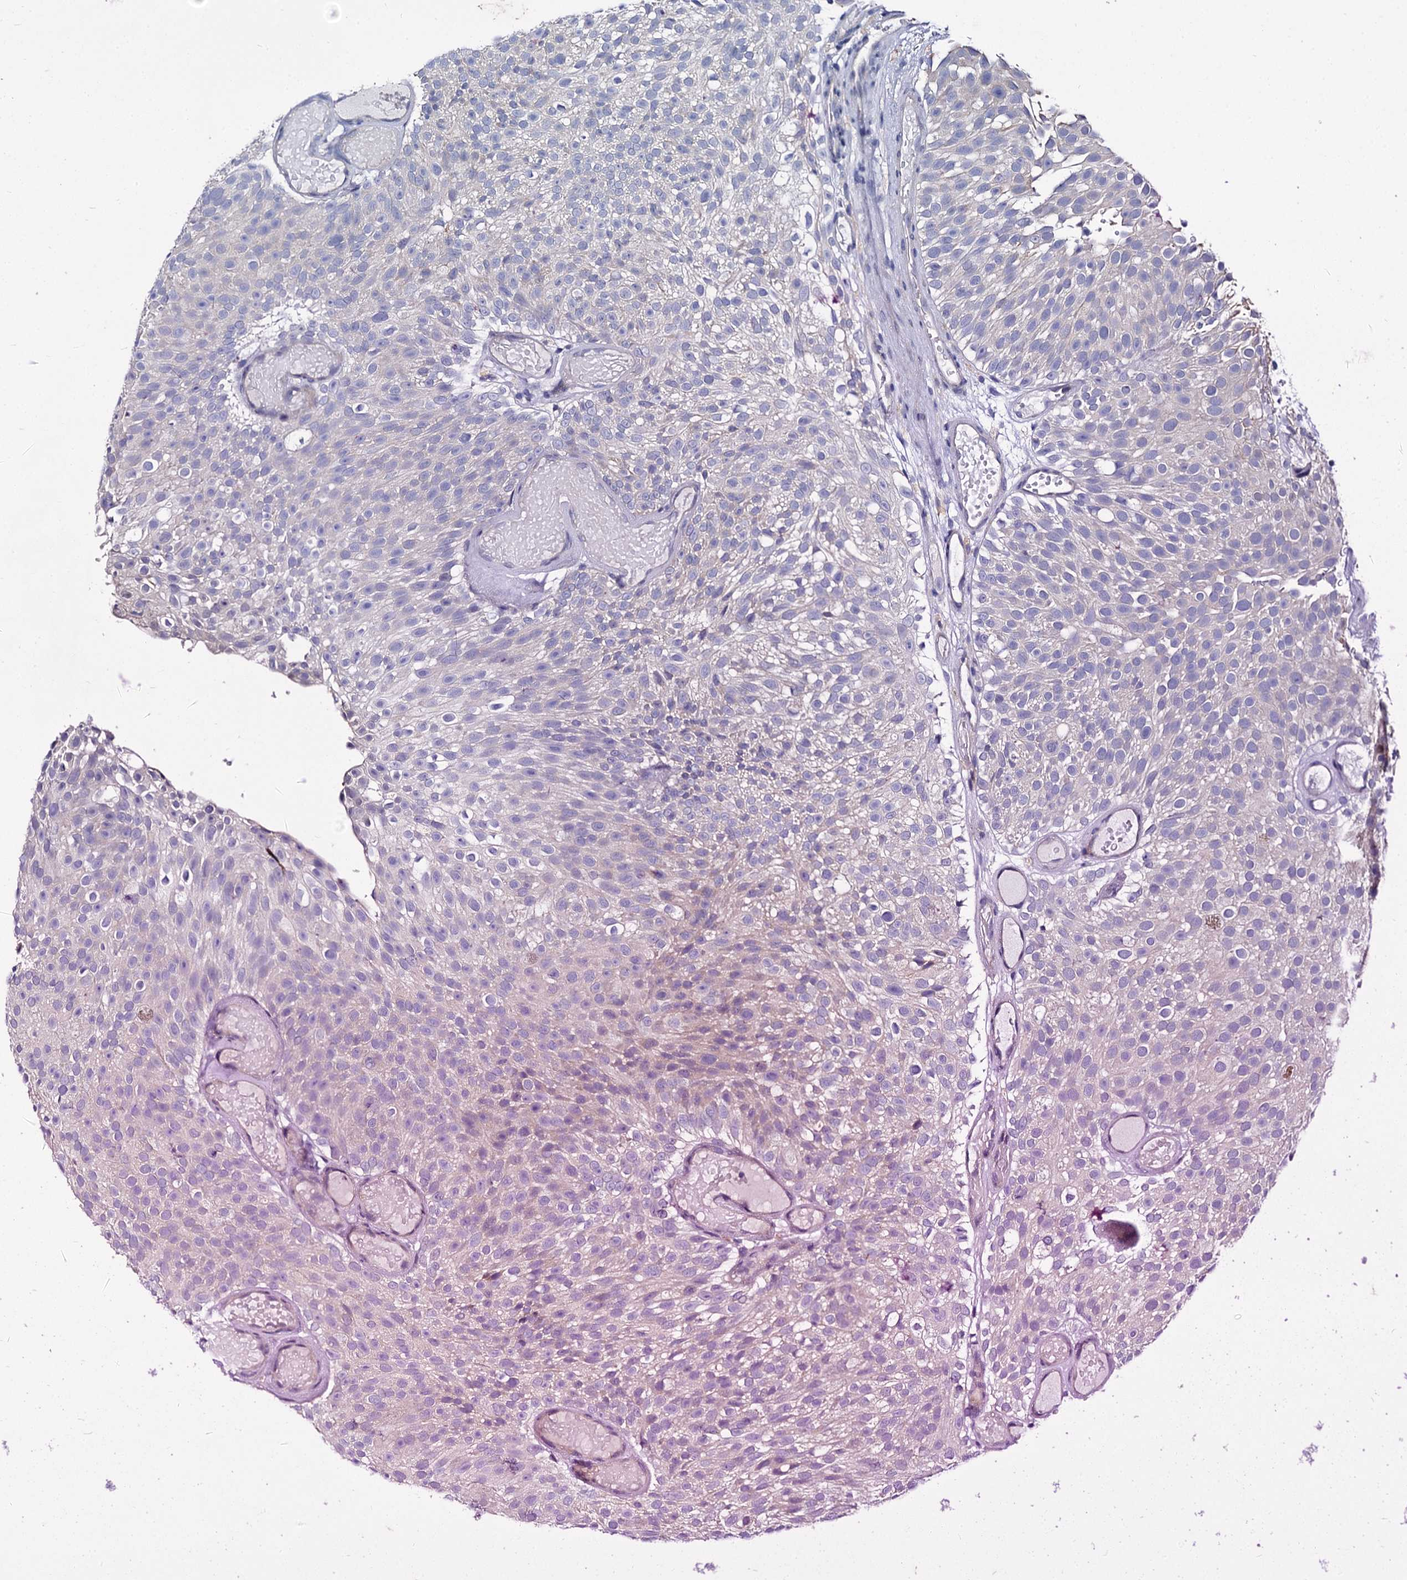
{"staining": {"intensity": "negative", "quantity": "none", "location": "none"}, "tissue": "urothelial cancer", "cell_type": "Tumor cells", "image_type": "cancer", "snomed": [{"axis": "morphology", "description": "Urothelial carcinoma, Low grade"}, {"axis": "topography", "description": "Urinary bladder"}], "caption": "DAB immunohistochemical staining of urothelial cancer exhibits no significant positivity in tumor cells.", "gene": "PANX2", "patient": {"sex": "male", "age": 78}}